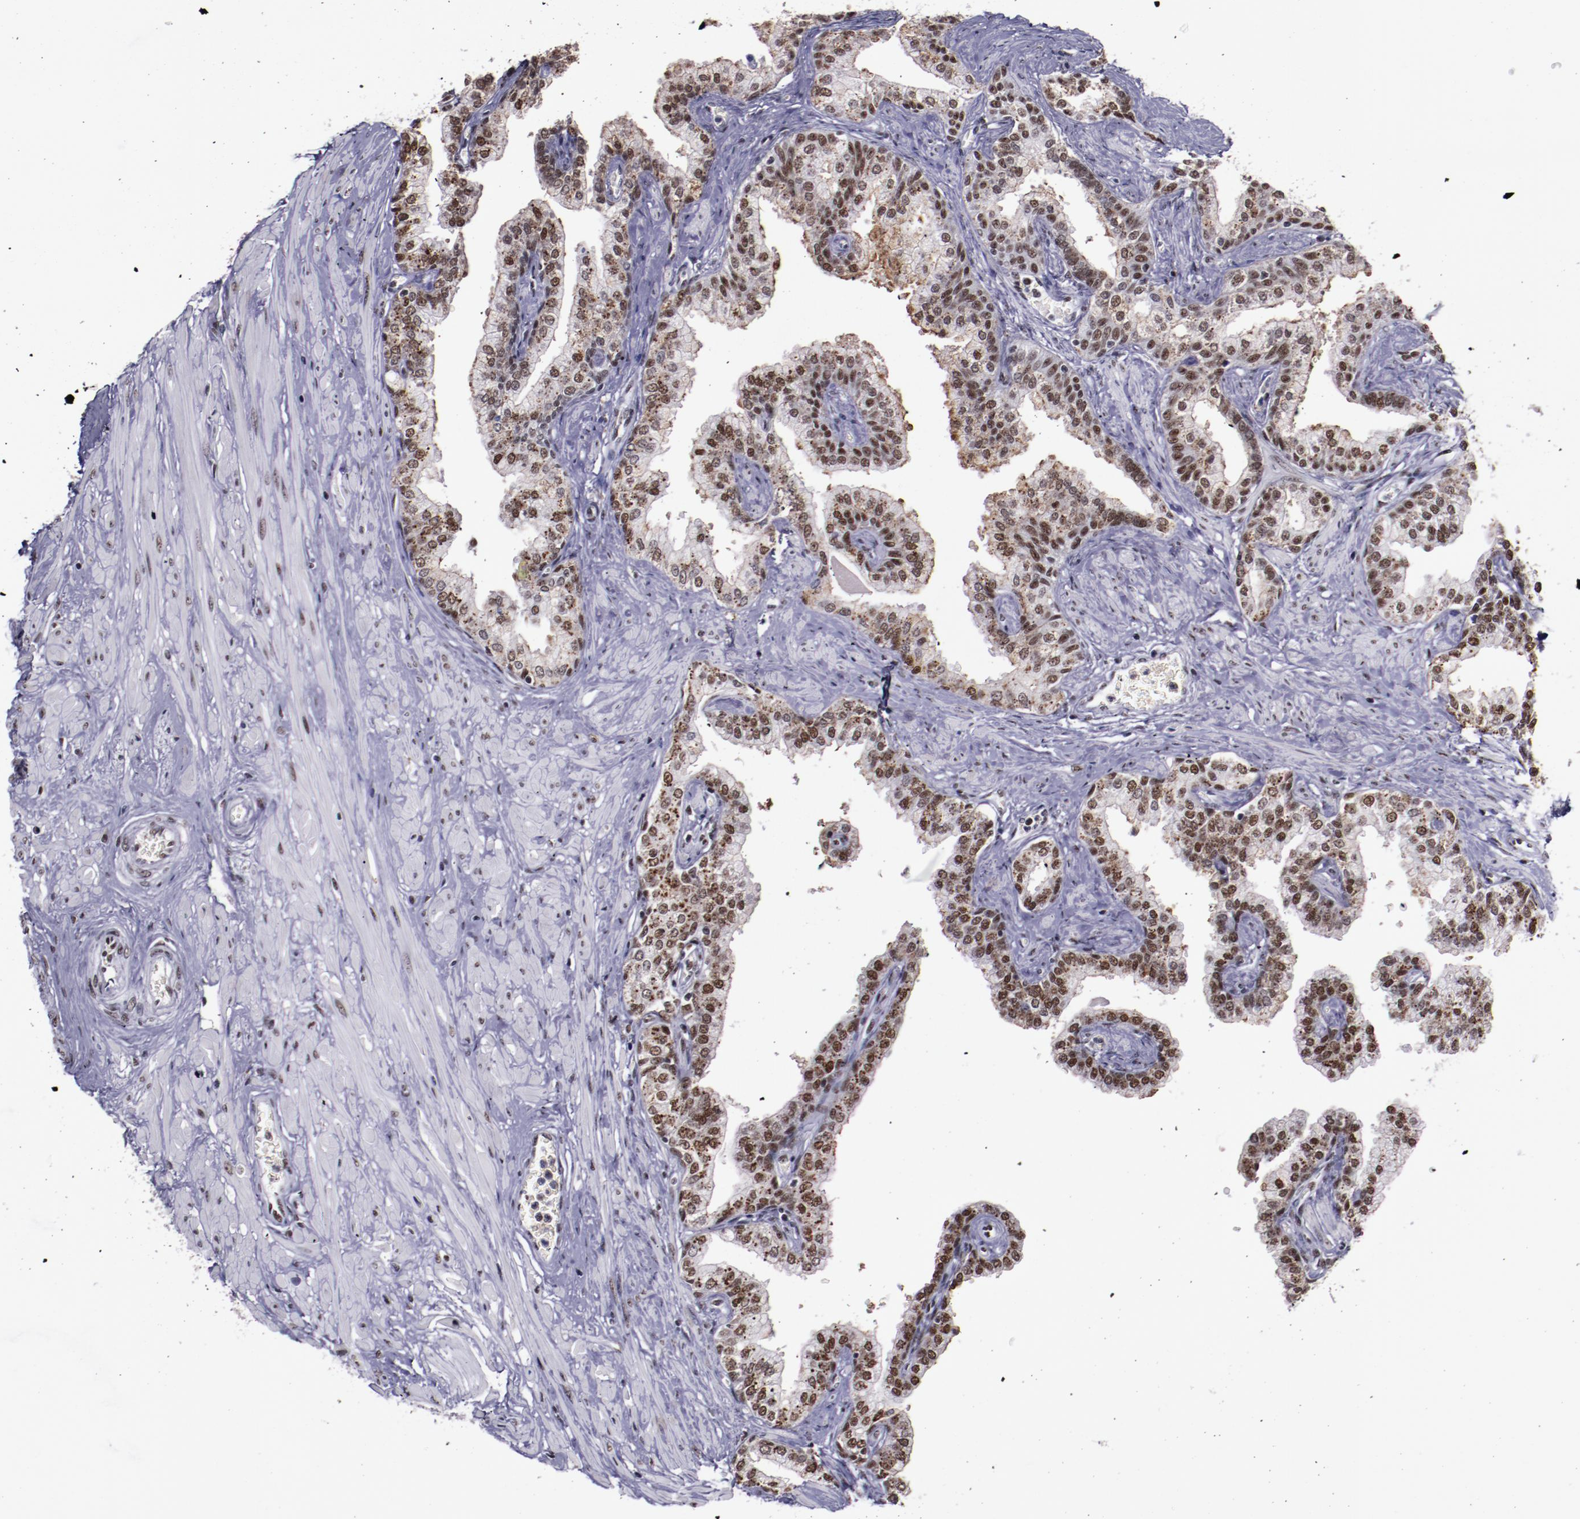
{"staining": {"intensity": "moderate", "quantity": ">75%", "location": "nuclear"}, "tissue": "prostate", "cell_type": "Glandular cells", "image_type": "normal", "snomed": [{"axis": "morphology", "description": "Normal tissue, NOS"}, {"axis": "topography", "description": "Prostate"}], "caption": "DAB immunohistochemical staining of normal human prostate reveals moderate nuclear protein staining in about >75% of glandular cells.", "gene": "PPP4R3A", "patient": {"sex": "male", "age": 60}}